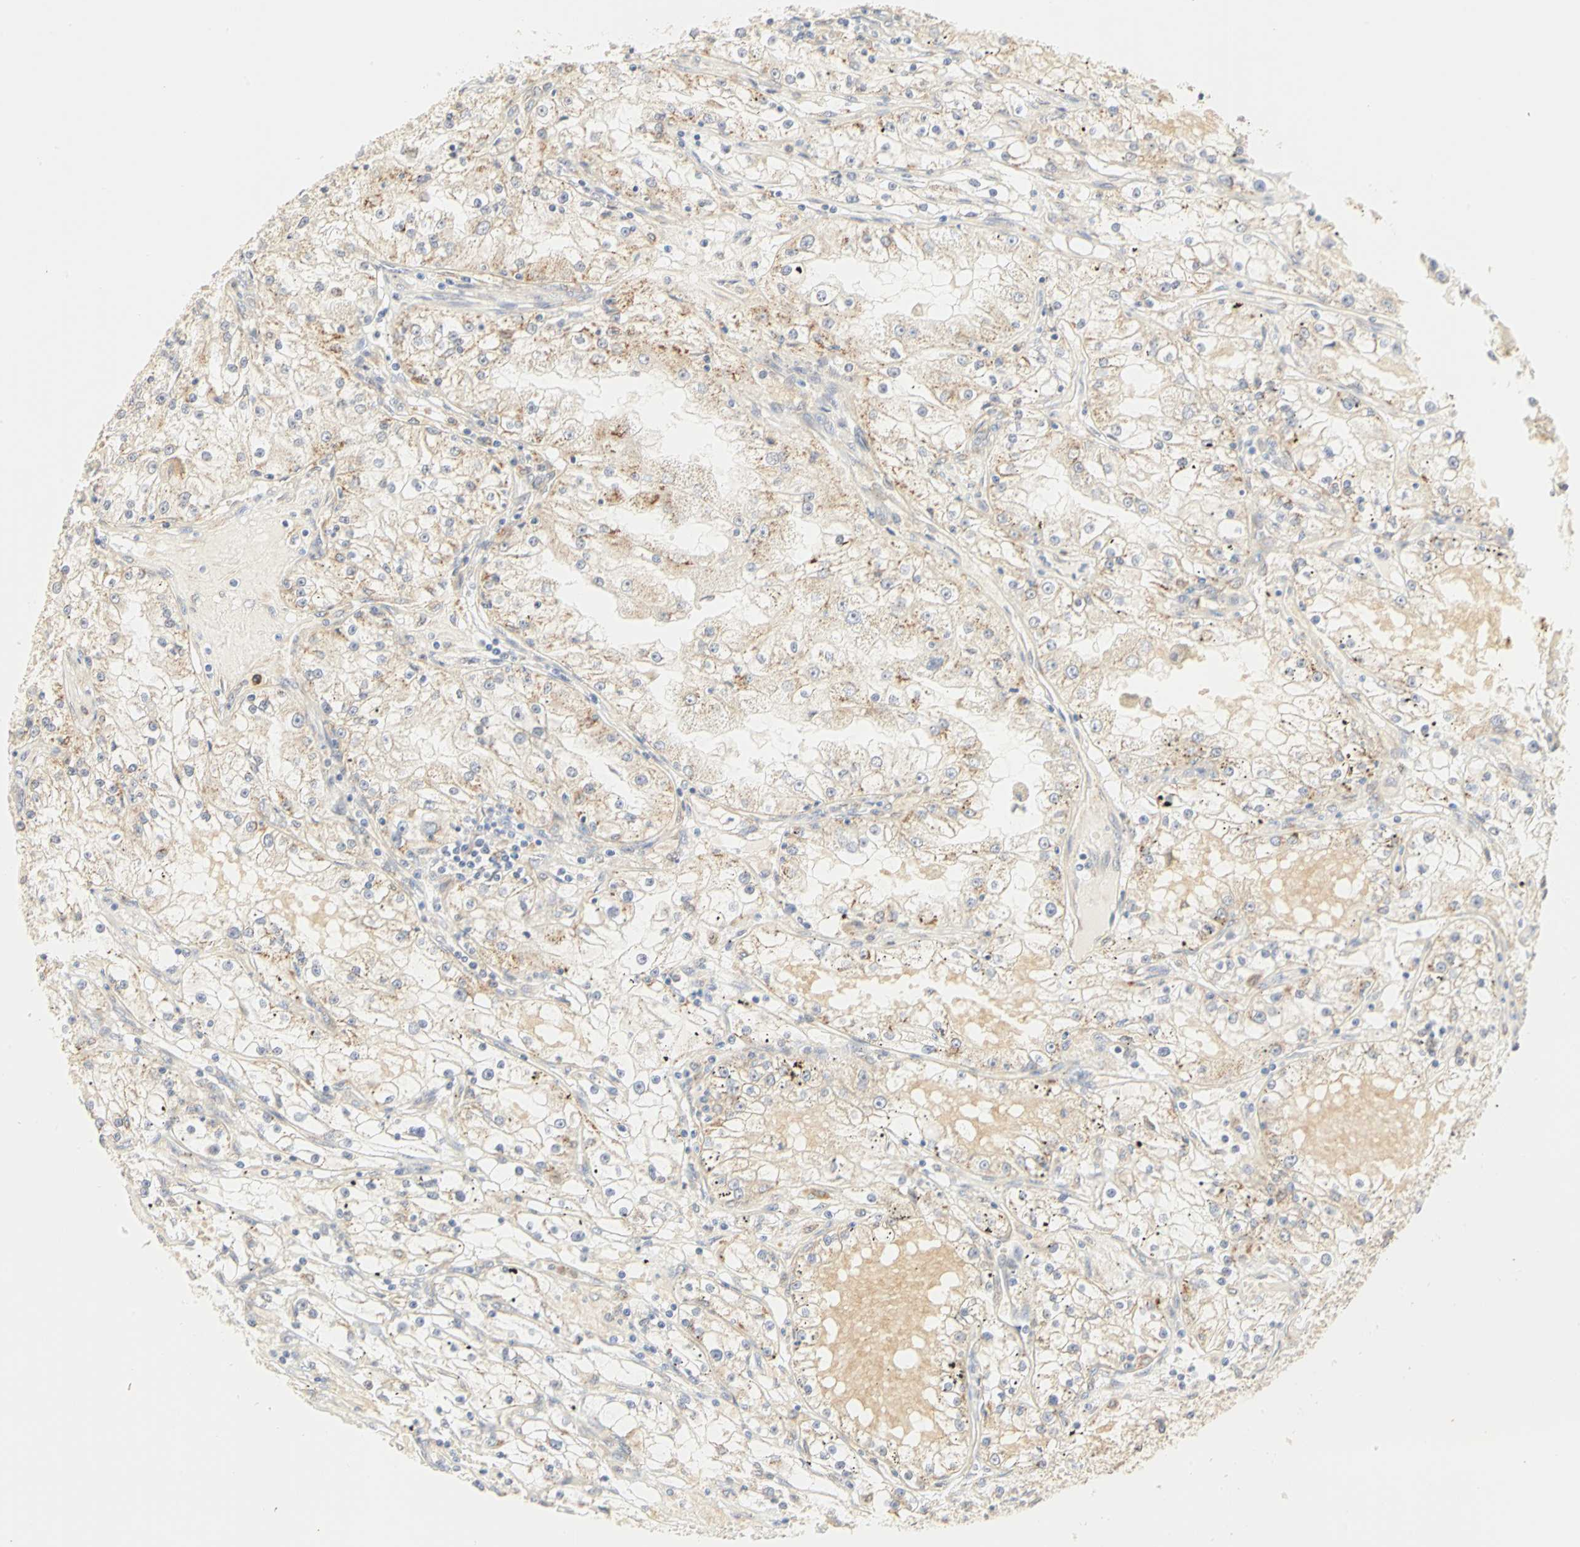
{"staining": {"intensity": "weak", "quantity": ">75%", "location": "cytoplasmic/membranous"}, "tissue": "renal cancer", "cell_type": "Tumor cells", "image_type": "cancer", "snomed": [{"axis": "morphology", "description": "Adenocarcinoma, NOS"}, {"axis": "topography", "description": "Kidney"}], "caption": "Renal cancer stained with immunohistochemistry (IHC) reveals weak cytoplasmic/membranous positivity in about >75% of tumor cells.", "gene": "GNRH2", "patient": {"sex": "male", "age": 56}}